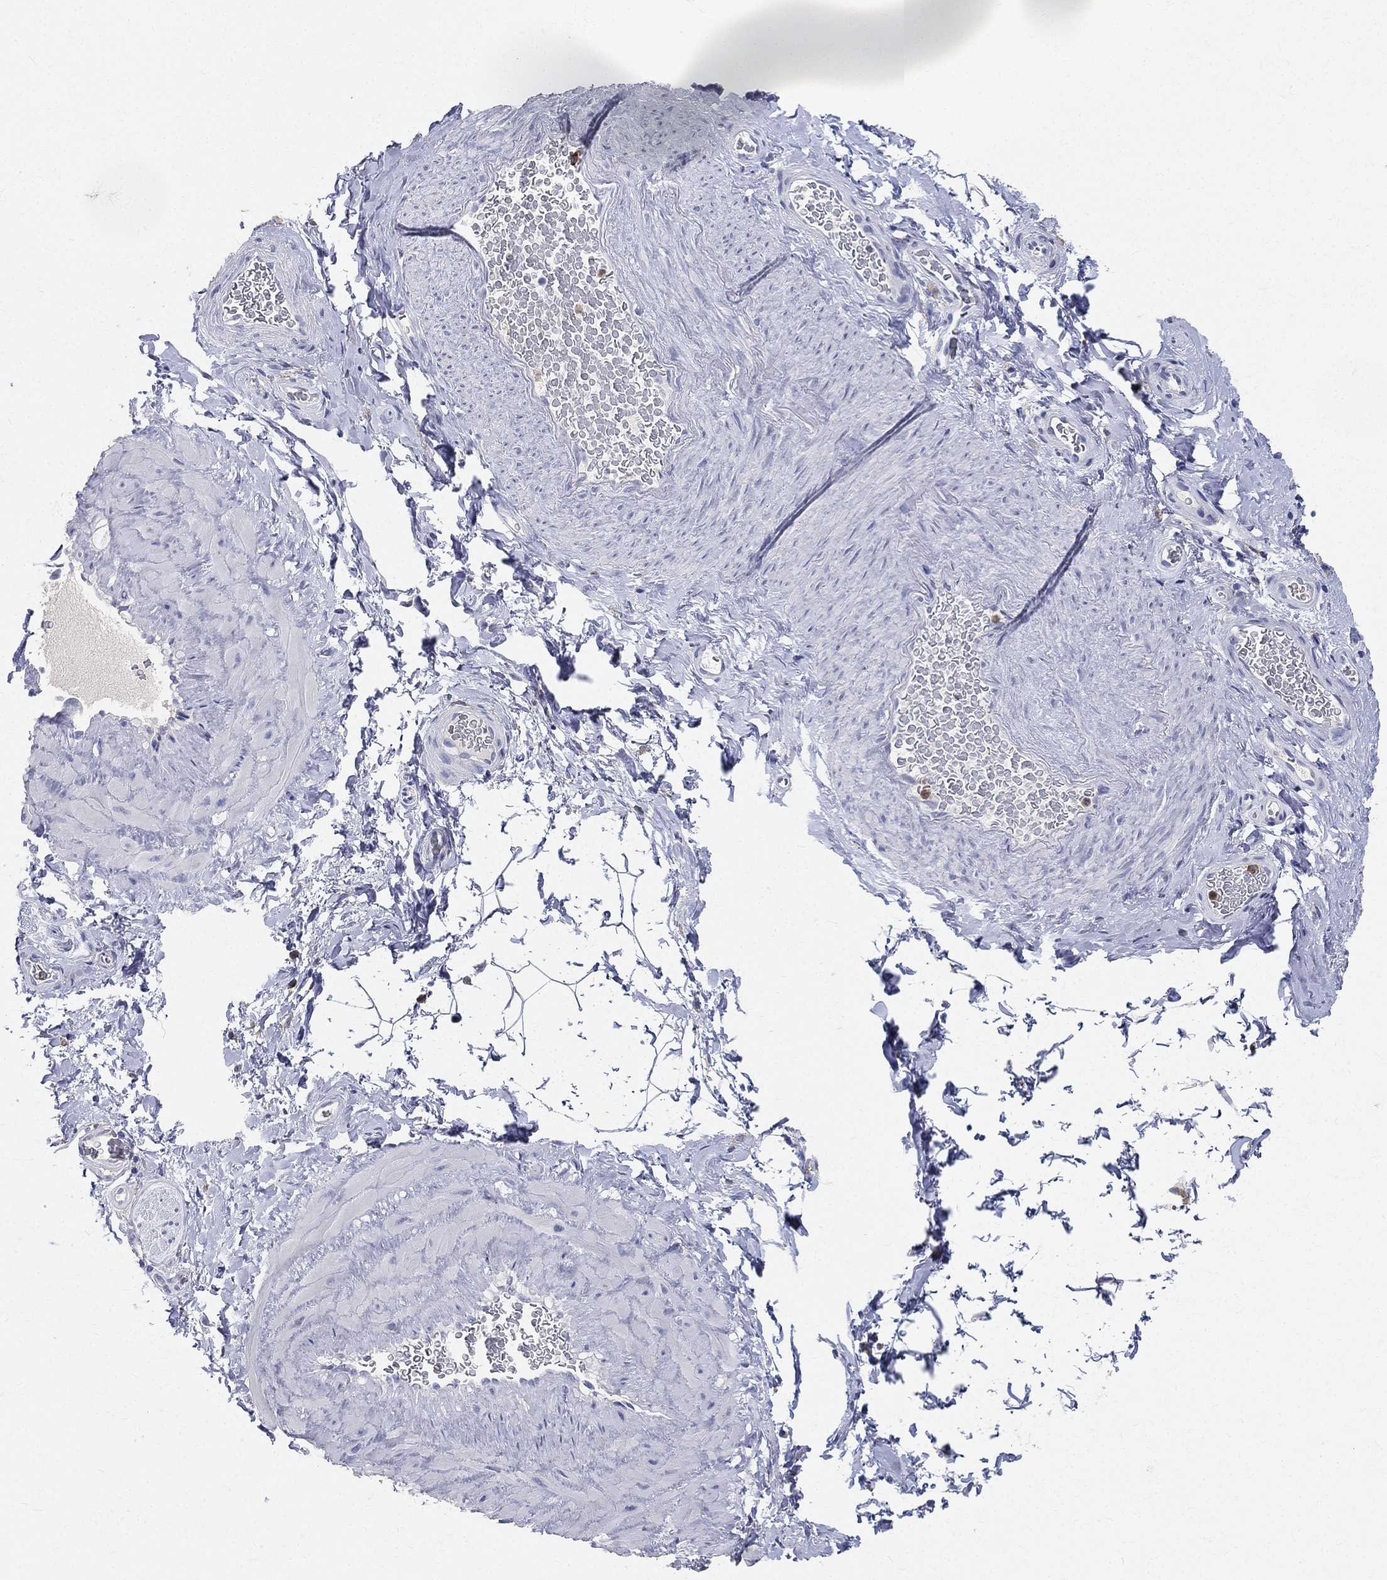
{"staining": {"intensity": "negative", "quantity": "none", "location": "none"}, "tissue": "adipose tissue", "cell_type": "Adipocytes", "image_type": "normal", "snomed": [{"axis": "morphology", "description": "Normal tissue, NOS"}, {"axis": "topography", "description": "Soft tissue"}, {"axis": "topography", "description": "Vascular tissue"}], "caption": "A micrograph of adipose tissue stained for a protein shows no brown staining in adipocytes. (Brightfield microscopy of DAB (3,3'-diaminobenzidine) immunohistochemistry (IHC) at high magnification).", "gene": "CD33", "patient": {"sex": "male", "age": 41}}